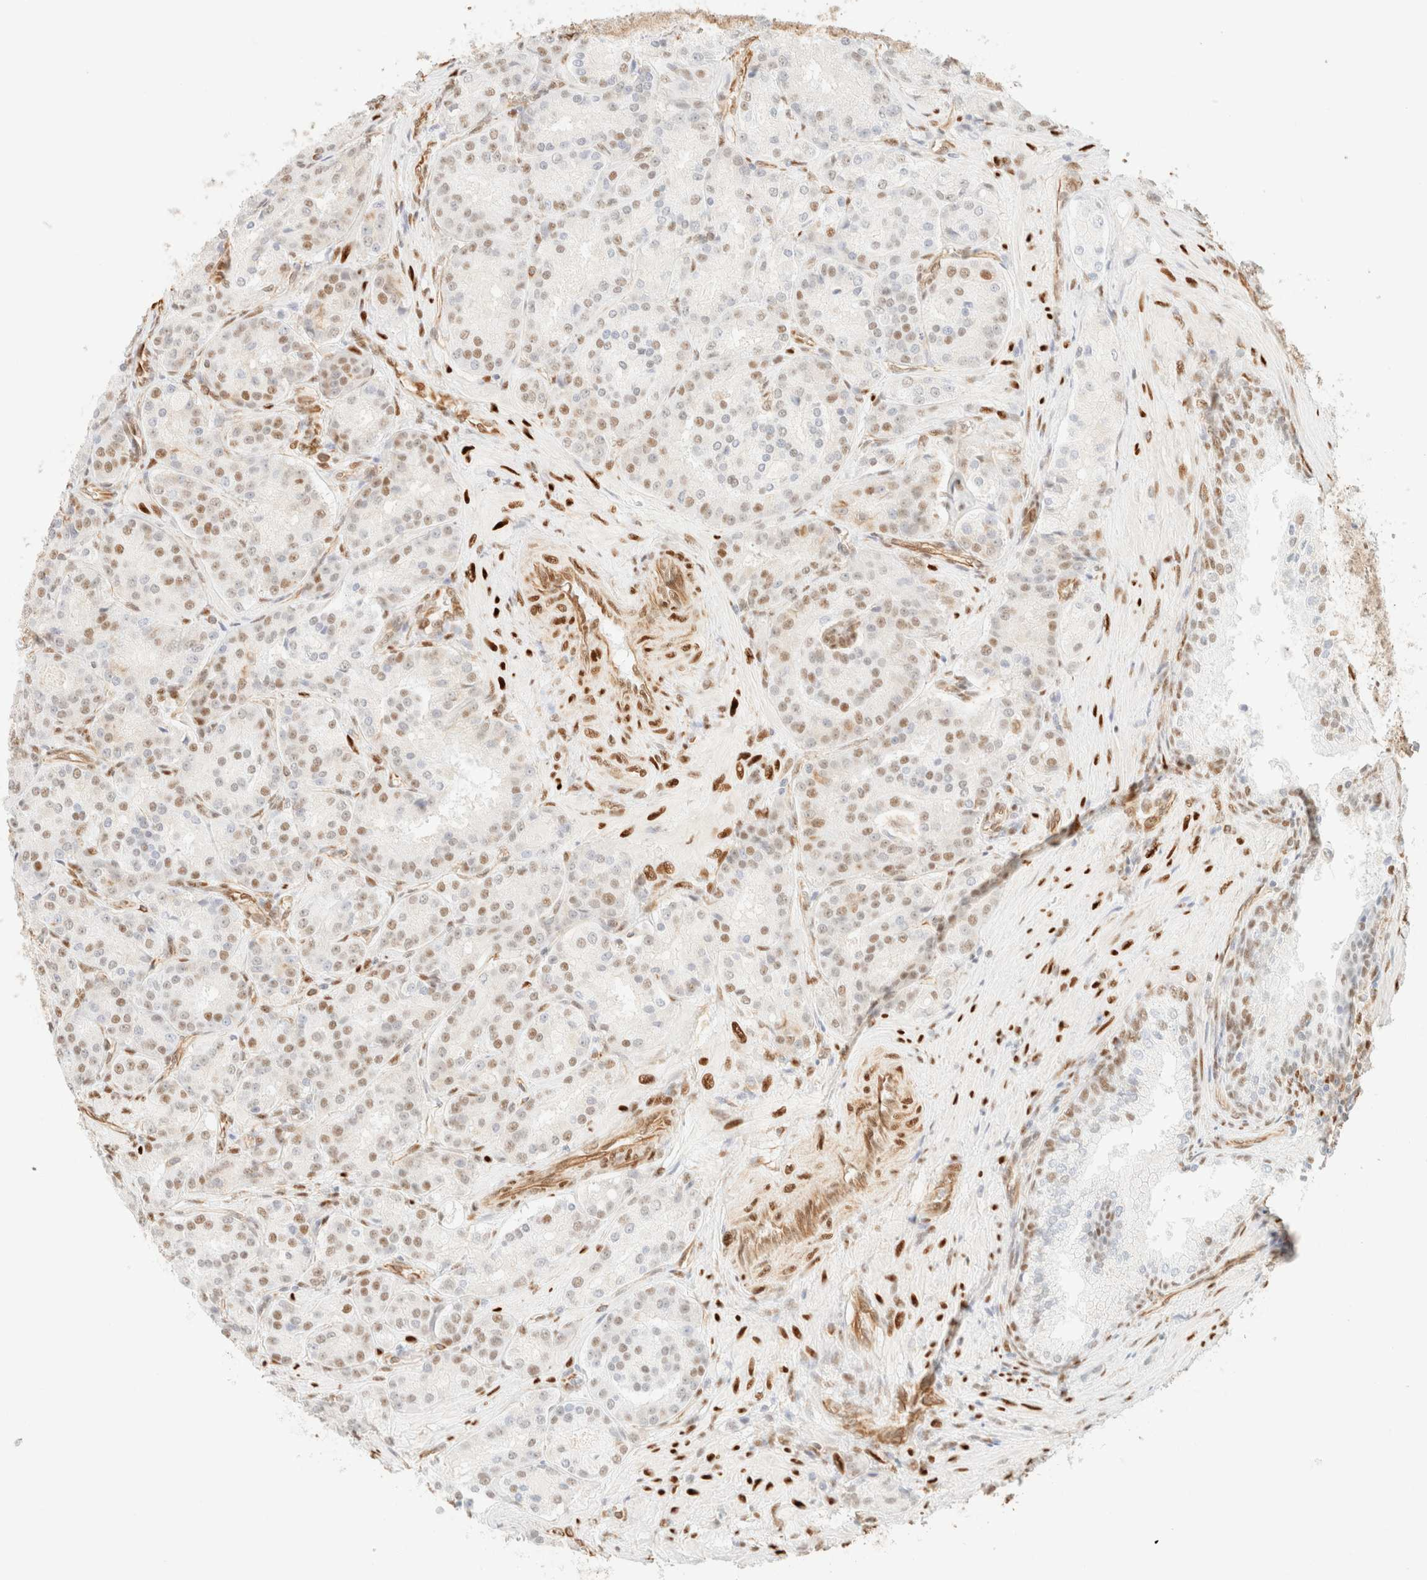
{"staining": {"intensity": "weak", "quantity": "25%-75%", "location": "nuclear"}, "tissue": "prostate cancer", "cell_type": "Tumor cells", "image_type": "cancer", "snomed": [{"axis": "morphology", "description": "Adenocarcinoma, High grade"}, {"axis": "topography", "description": "Prostate"}], "caption": "The immunohistochemical stain highlights weak nuclear staining in tumor cells of prostate cancer (high-grade adenocarcinoma) tissue. (IHC, brightfield microscopy, high magnification).", "gene": "ZSCAN18", "patient": {"sex": "male", "age": 60}}